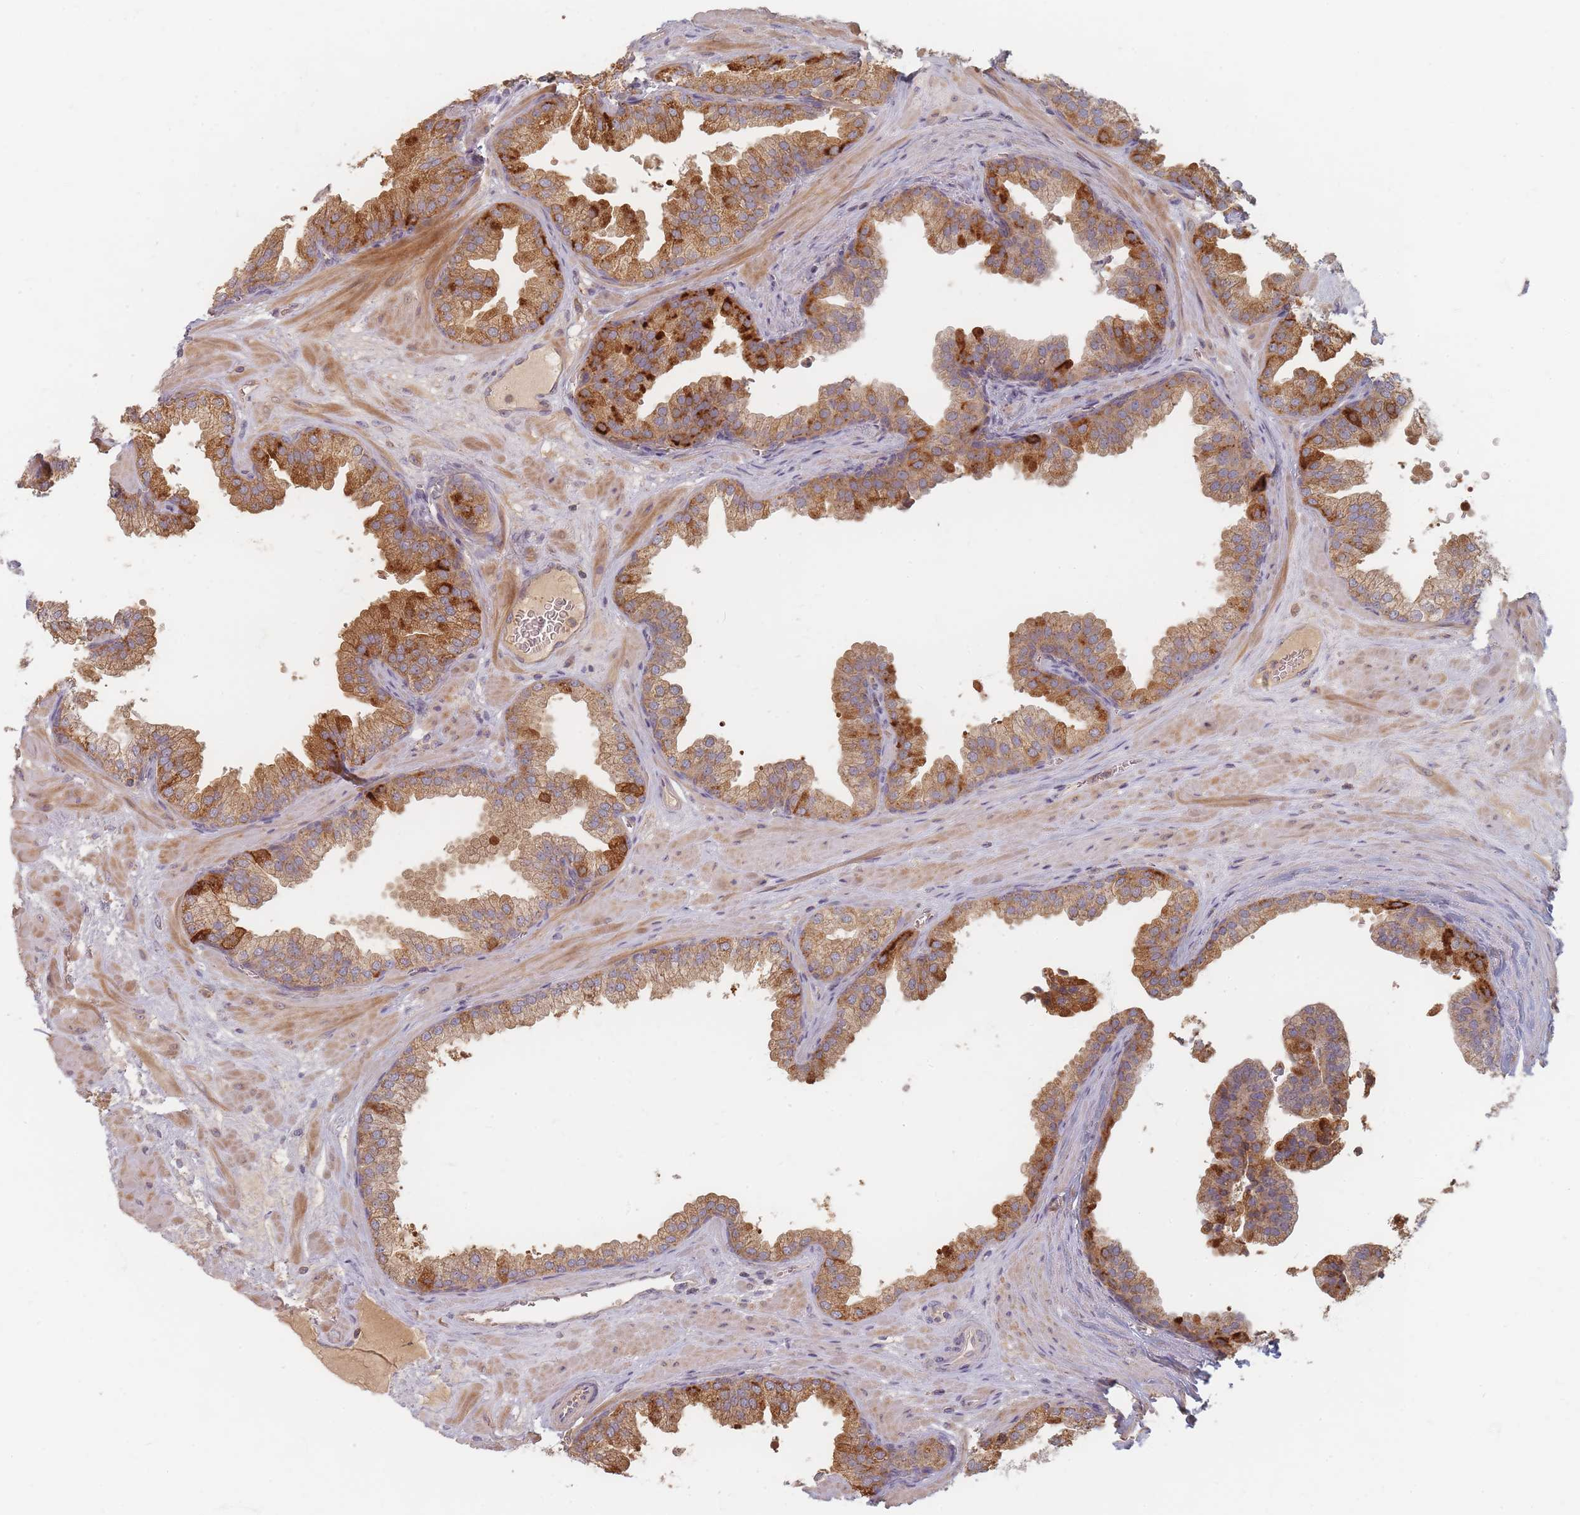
{"staining": {"intensity": "moderate", "quantity": "25%-75%", "location": "cytoplasmic/membranous"}, "tissue": "prostate", "cell_type": "Glandular cells", "image_type": "normal", "snomed": [{"axis": "morphology", "description": "Normal tissue, NOS"}, {"axis": "topography", "description": "Prostate"}], "caption": "Moderate cytoplasmic/membranous staining for a protein is seen in about 25%-75% of glandular cells of unremarkable prostate using IHC.", "gene": "SLC35F3", "patient": {"sex": "male", "age": 37}}